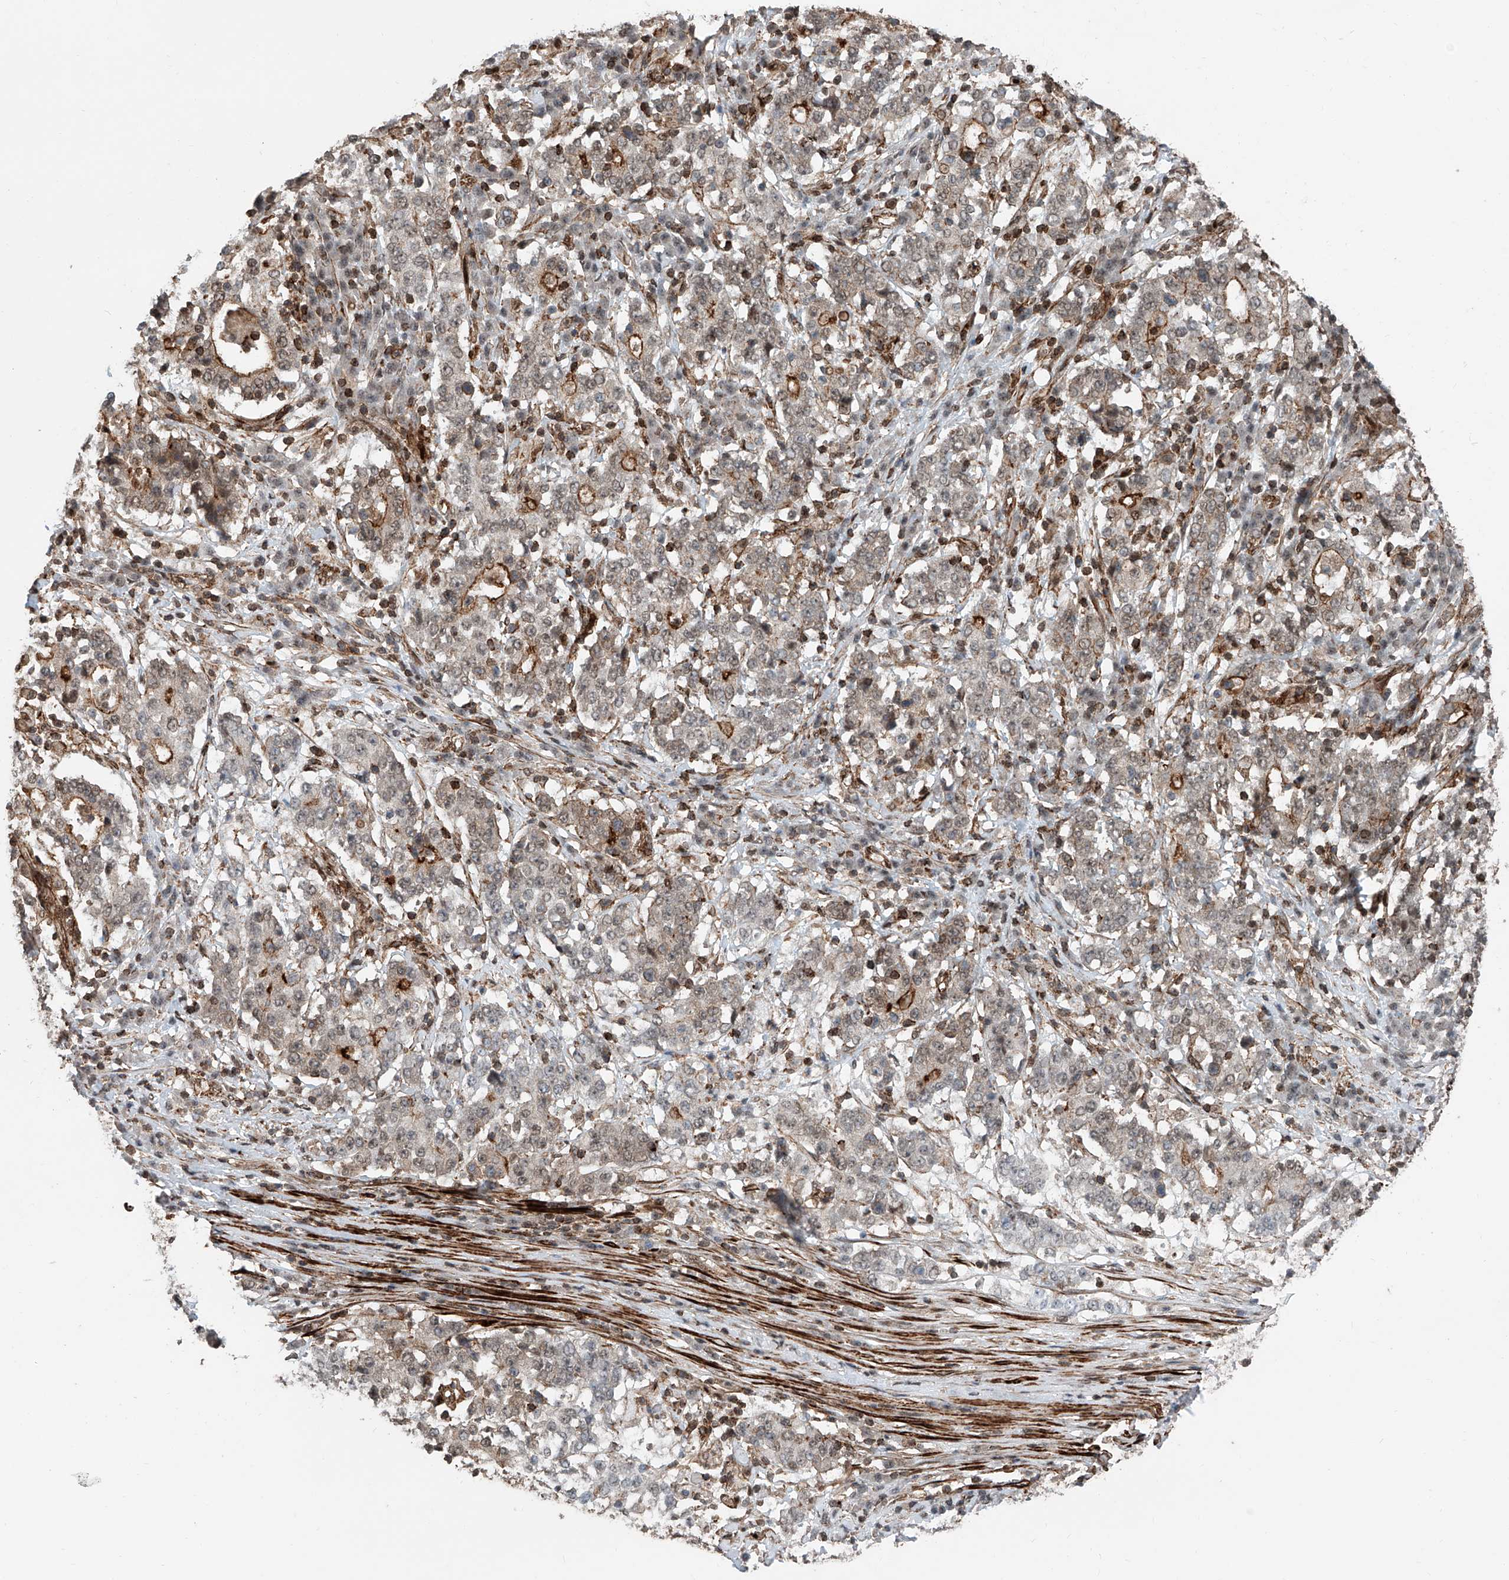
{"staining": {"intensity": "moderate", "quantity": "<25%", "location": "cytoplasmic/membranous"}, "tissue": "stomach cancer", "cell_type": "Tumor cells", "image_type": "cancer", "snomed": [{"axis": "morphology", "description": "Adenocarcinoma, NOS"}, {"axis": "topography", "description": "Stomach"}], "caption": "Stomach cancer (adenocarcinoma) tissue shows moderate cytoplasmic/membranous staining in approximately <25% of tumor cells, visualized by immunohistochemistry.", "gene": "SDE2", "patient": {"sex": "male", "age": 59}}